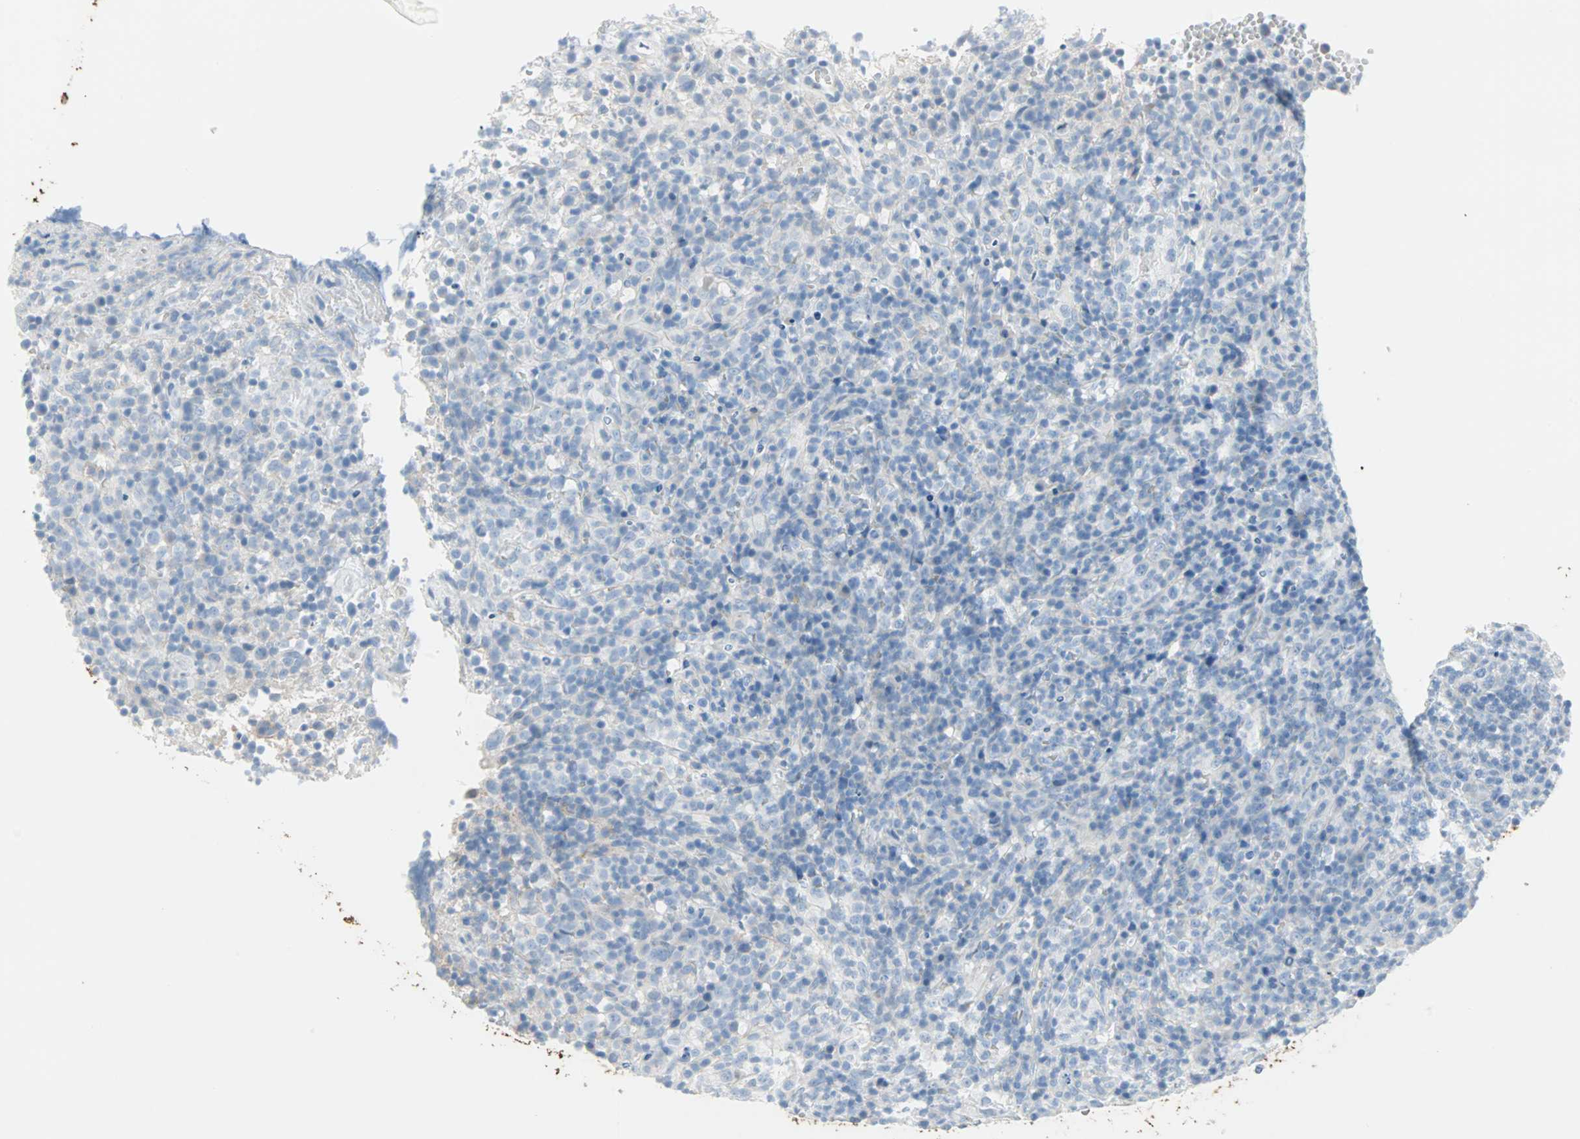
{"staining": {"intensity": "negative", "quantity": "none", "location": "none"}, "tissue": "lymphoma", "cell_type": "Tumor cells", "image_type": "cancer", "snomed": [{"axis": "morphology", "description": "Malignant lymphoma, non-Hodgkin's type, High grade"}, {"axis": "topography", "description": "Lymph node"}], "caption": "Image shows no significant protein staining in tumor cells of high-grade malignant lymphoma, non-Hodgkin's type.", "gene": "STX1A", "patient": {"sex": "female", "age": 76}}